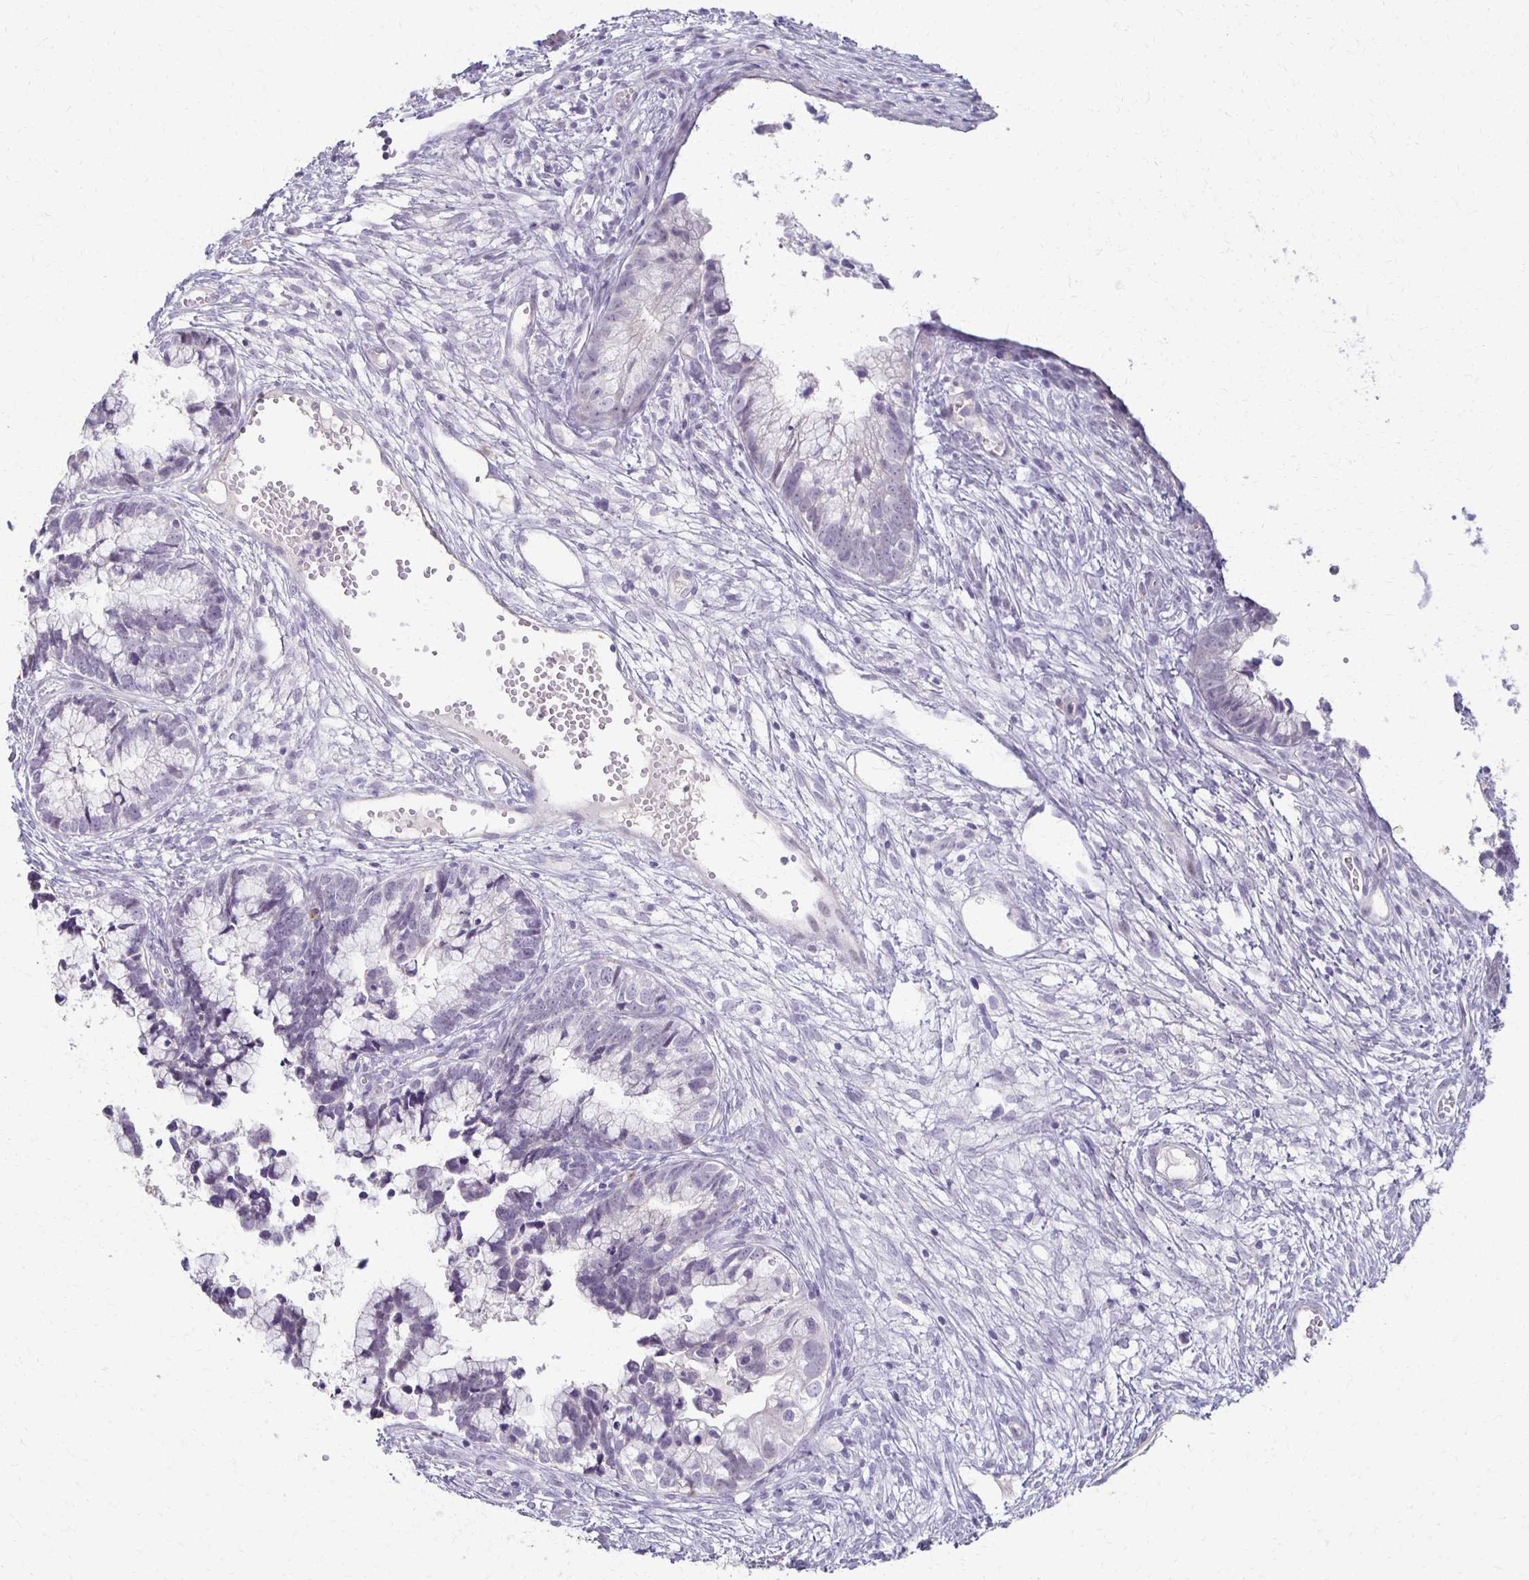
{"staining": {"intensity": "negative", "quantity": "none", "location": "none"}, "tissue": "cervical cancer", "cell_type": "Tumor cells", "image_type": "cancer", "snomed": [{"axis": "morphology", "description": "Adenocarcinoma, NOS"}, {"axis": "topography", "description": "Cervix"}], "caption": "DAB immunohistochemical staining of cervical cancer (adenocarcinoma) reveals no significant expression in tumor cells. The staining is performed using DAB (3,3'-diaminobenzidine) brown chromogen with nuclei counter-stained in using hematoxylin.", "gene": "FOXO4", "patient": {"sex": "female", "age": 44}}